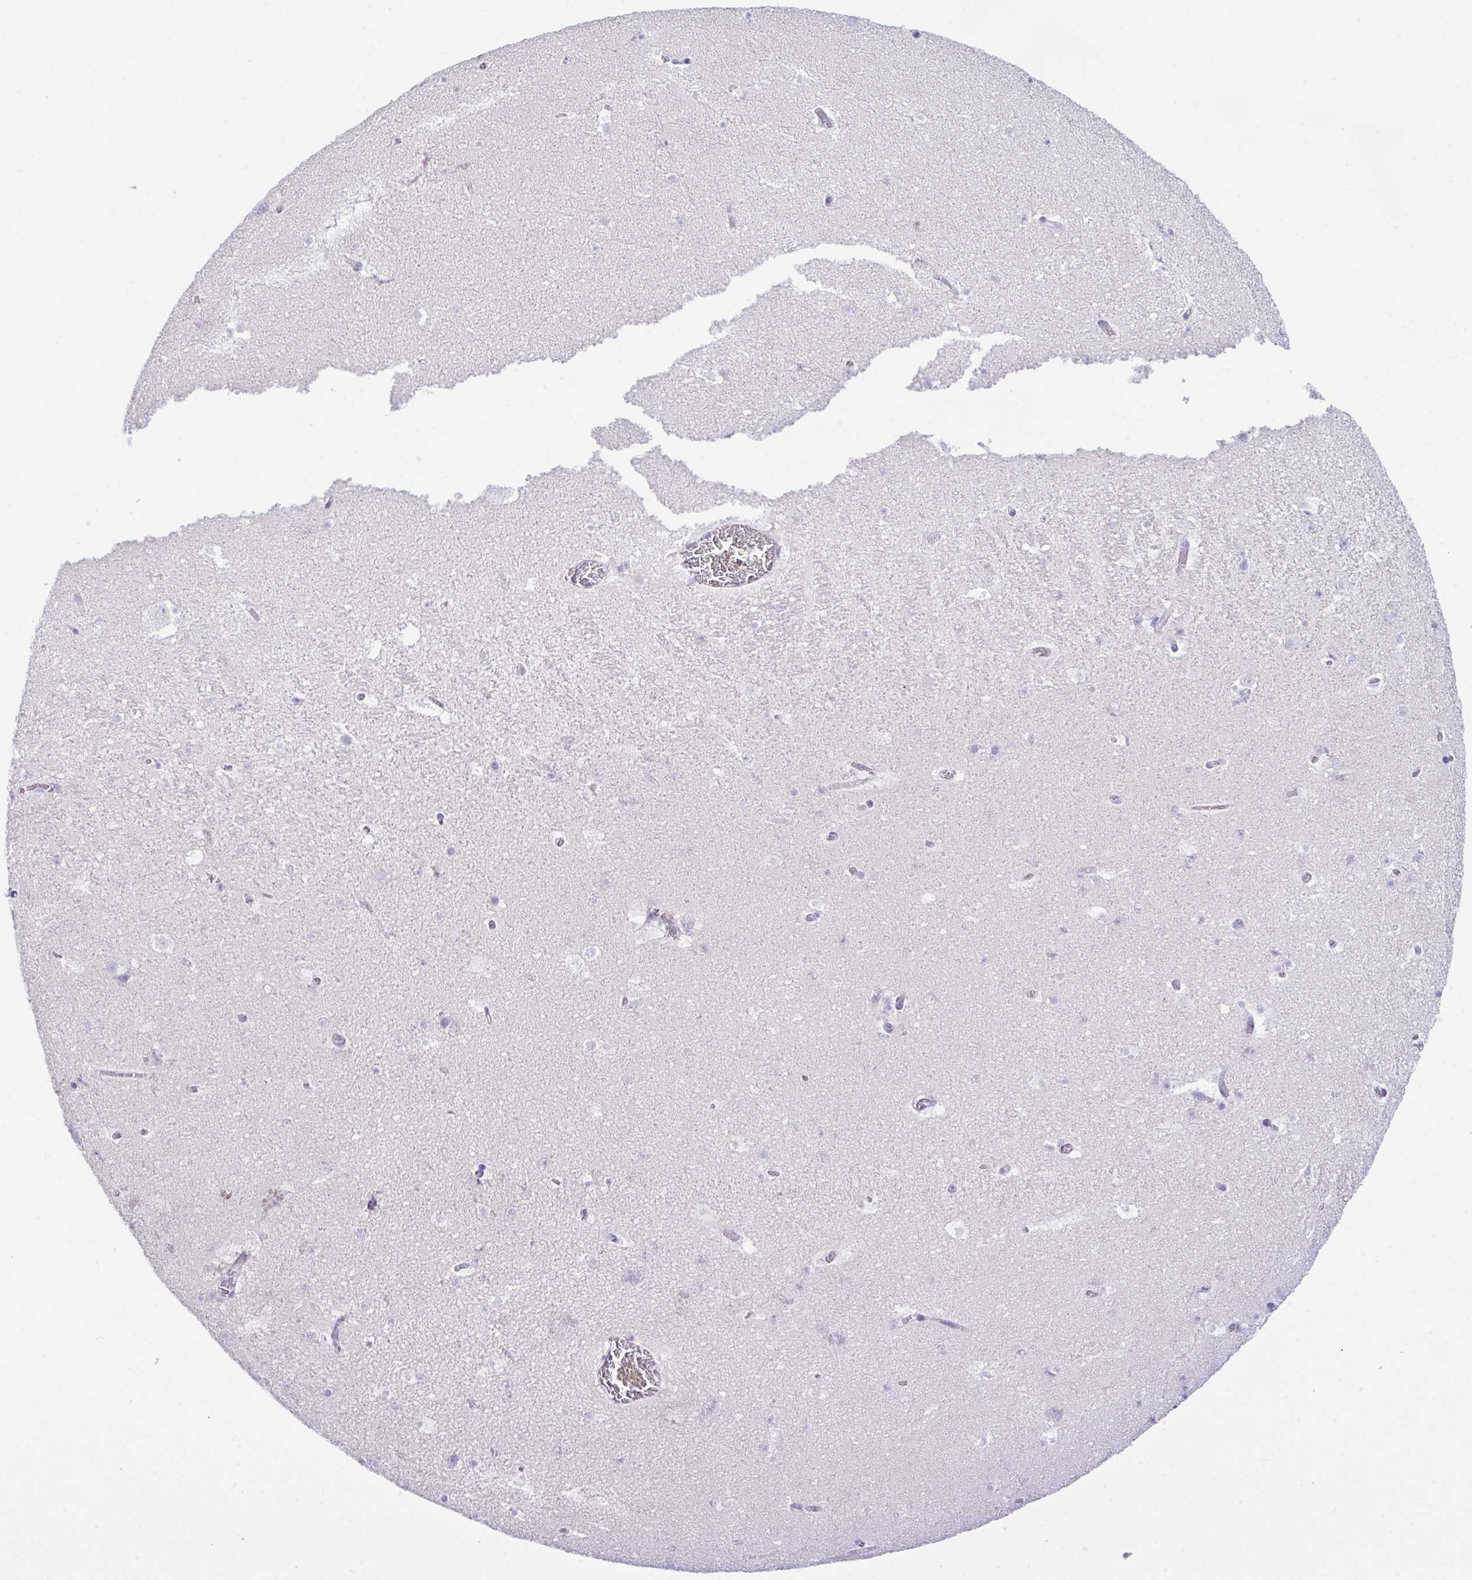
{"staining": {"intensity": "negative", "quantity": "none", "location": "none"}, "tissue": "hippocampus", "cell_type": "Glial cells", "image_type": "normal", "snomed": [{"axis": "morphology", "description": "Normal tissue, NOS"}, {"axis": "topography", "description": "Hippocampus"}], "caption": "This is an immunohistochemistry (IHC) histopathology image of benign hippocampus. There is no staining in glial cells.", "gene": "HOXB4", "patient": {"sex": "female", "age": 42}}